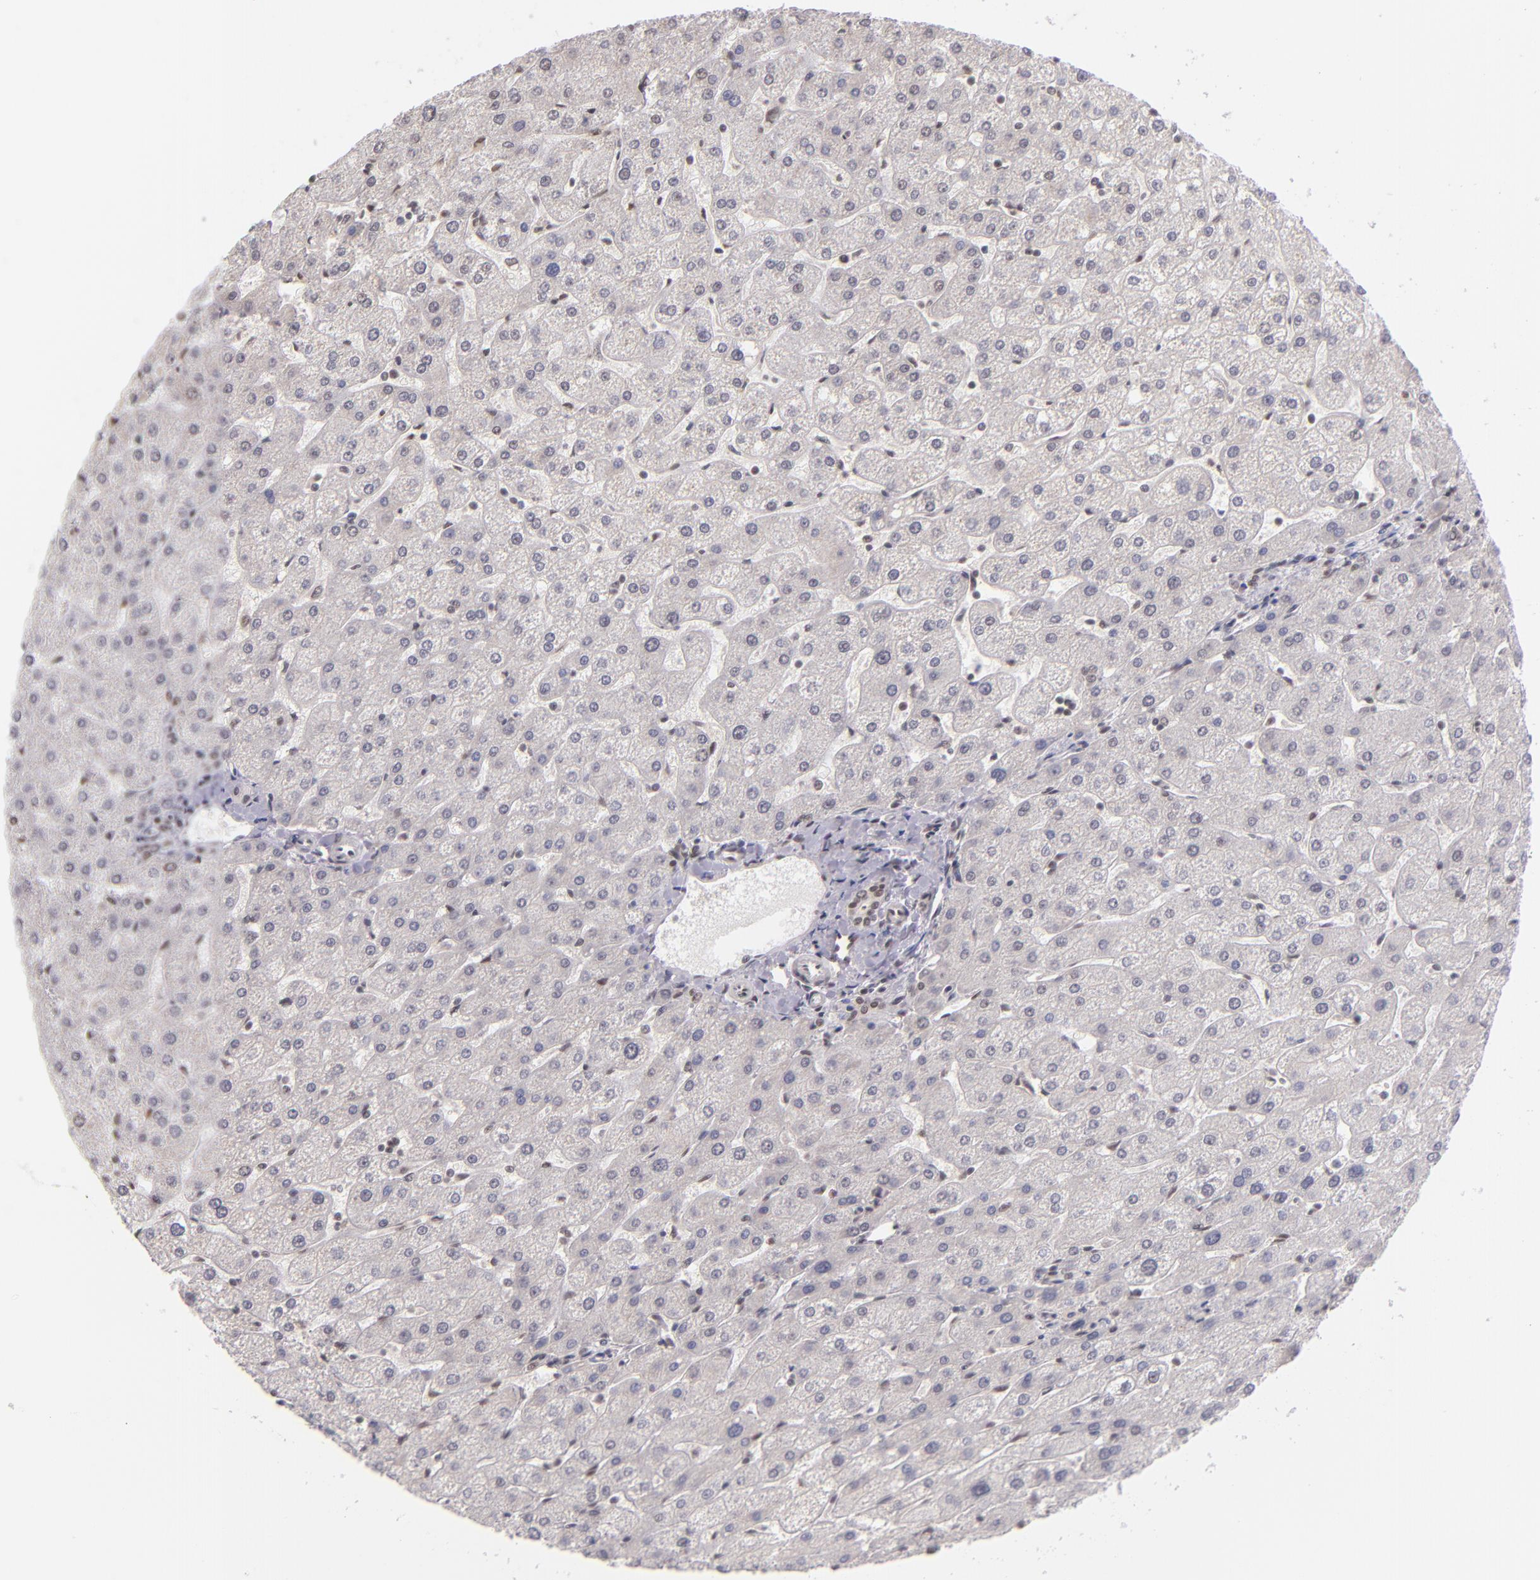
{"staining": {"intensity": "weak", "quantity": ">75%", "location": "nuclear"}, "tissue": "liver", "cell_type": "Cholangiocytes", "image_type": "normal", "snomed": [{"axis": "morphology", "description": "Normal tissue, NOS"}, {"axis": "topography", "description": "Liver"}], "caption": "A histopathology image of human liver stained for a protein shows weak nuclear brown staining in cholangiocytes.", "gene": "ZNF148", "patient": {"sex": "male", "age": 67}}